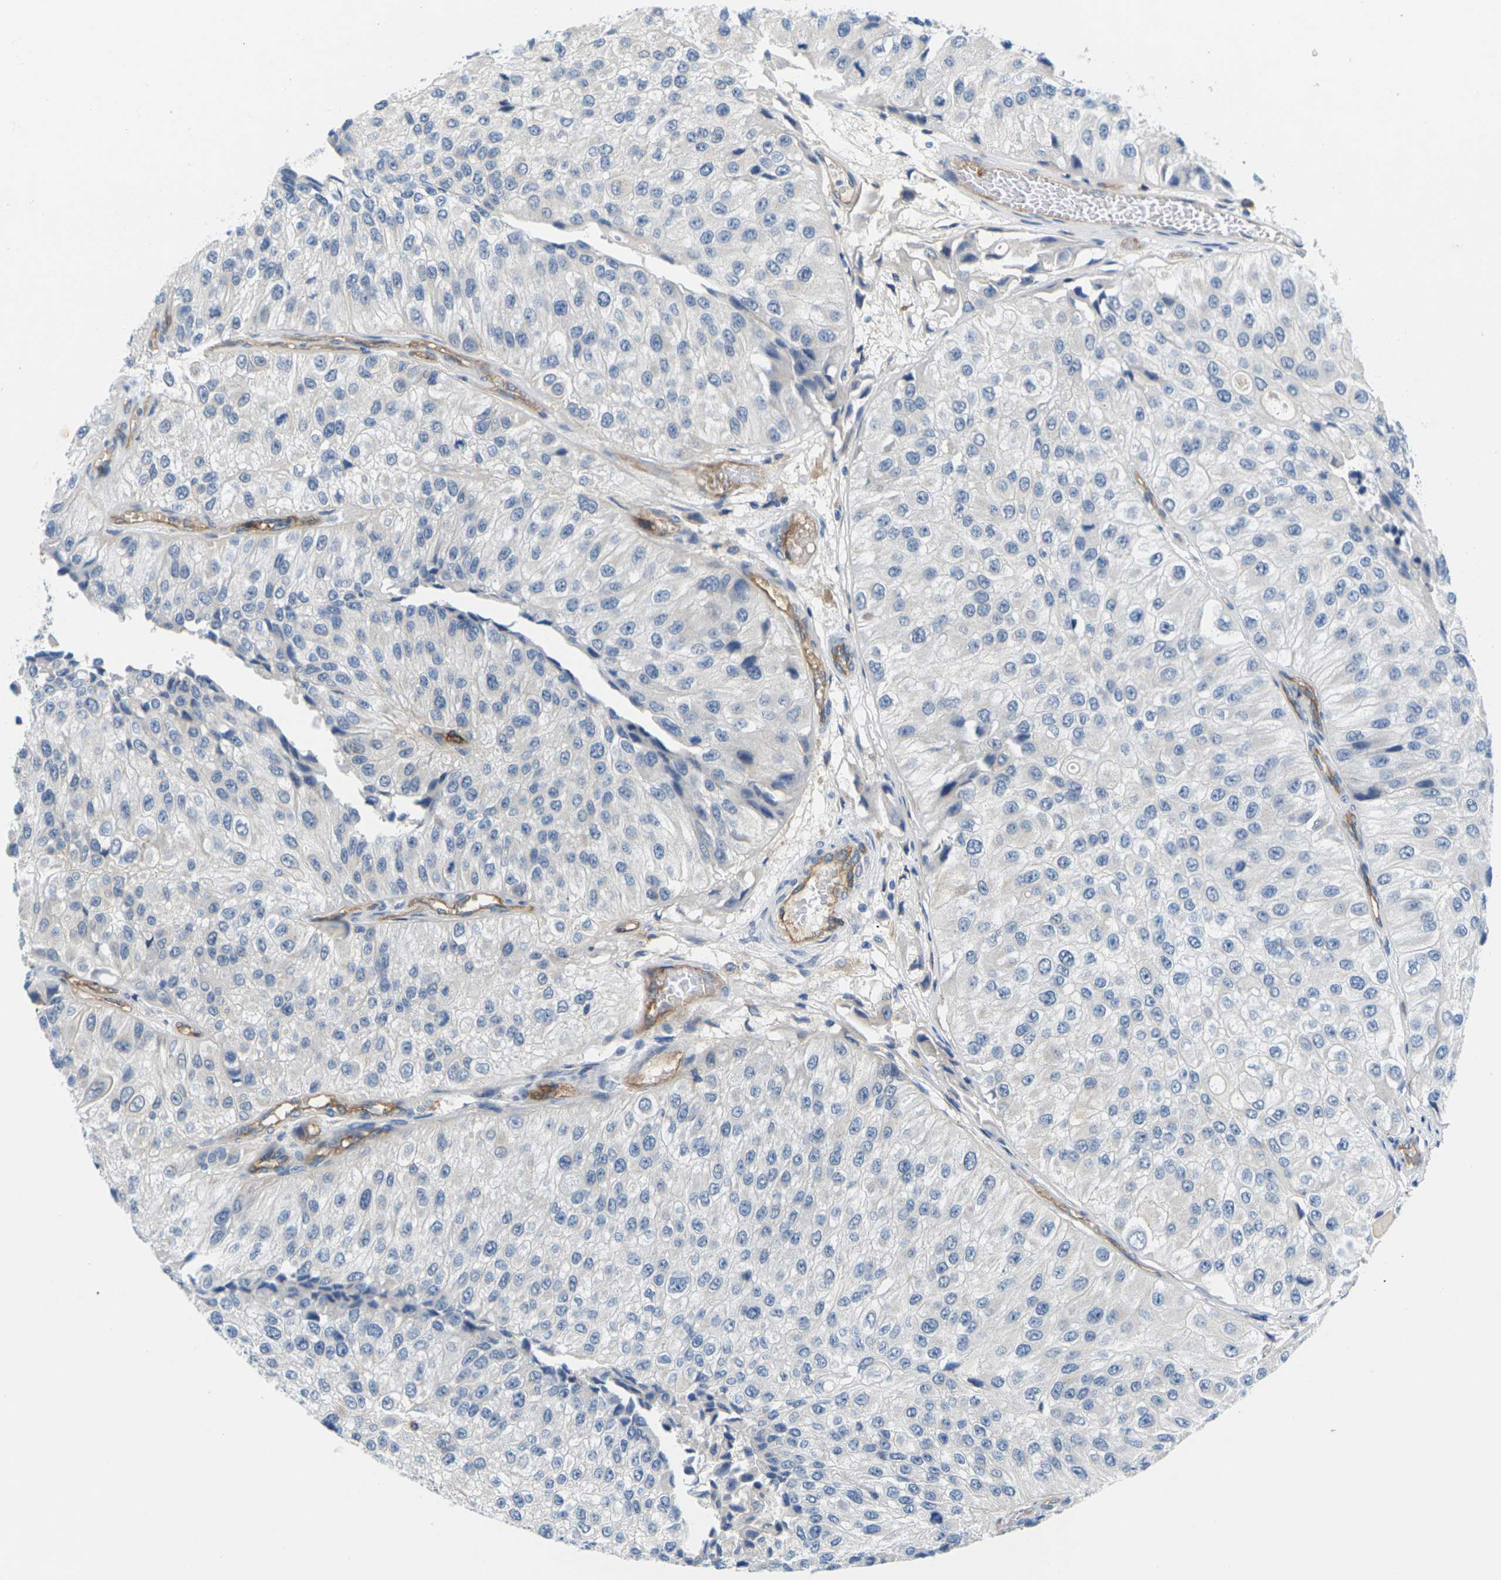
{"staining": {"intensity": "negative", "quantity": "none", "location": "none"}, "tissue": "urothelial cancer", "cell_type": "Tumor cells", "image_type": "cancer", "snomed": [{"axis": "morphology", "description": "Urothelial carcinoma, High grade"}, {"axis": "topography", "description": "Kidney"}, {"axis": "topography", "description": "Urinary bladder"}], "caption": "An image of human urothelial cancer is negative for staining in tumor cells.", "gene": "ITGA5", "patient": {"sex": "male", "age": 77}}